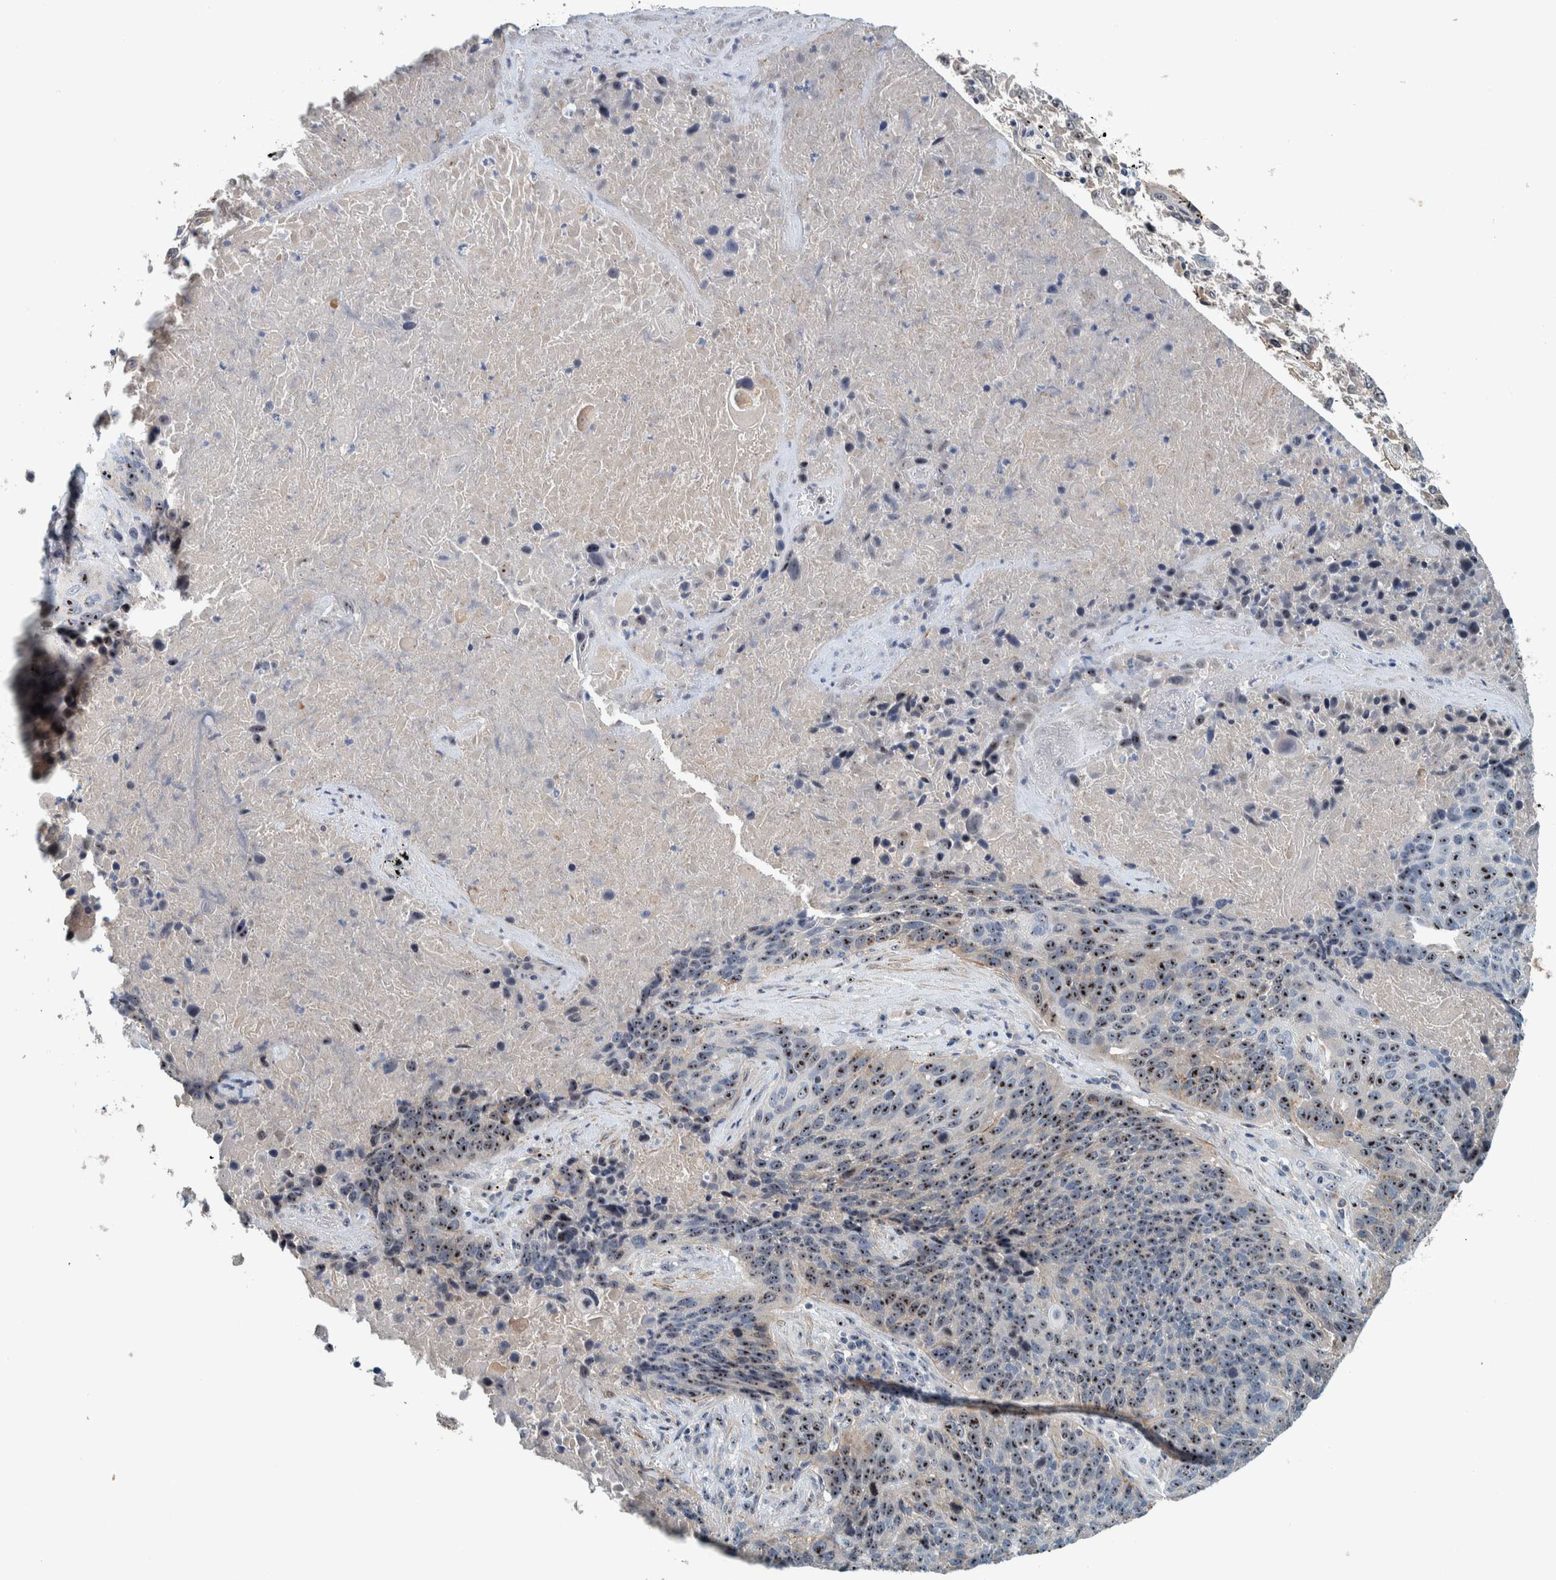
{"staining": {"intensity": "moderate", "quantity": ">75%", "location": "nuclear"}, "tissue": "lung cancer", "cell_type": "Tumor cells", "image_type": "cancer", "snomed": [{"axis": "morphology", "description": "Squamous cell carcinoma, NOS"}, {"axis": "topography", "description": "Lung"}], "caption": "Tumor cells demonstrate moderate nuclear expression in approximately >75% of cells in lung cancer (squamous cell carcinoma).", "gene": "NOL11", "patient": {"sex": "male", "age": 65}}